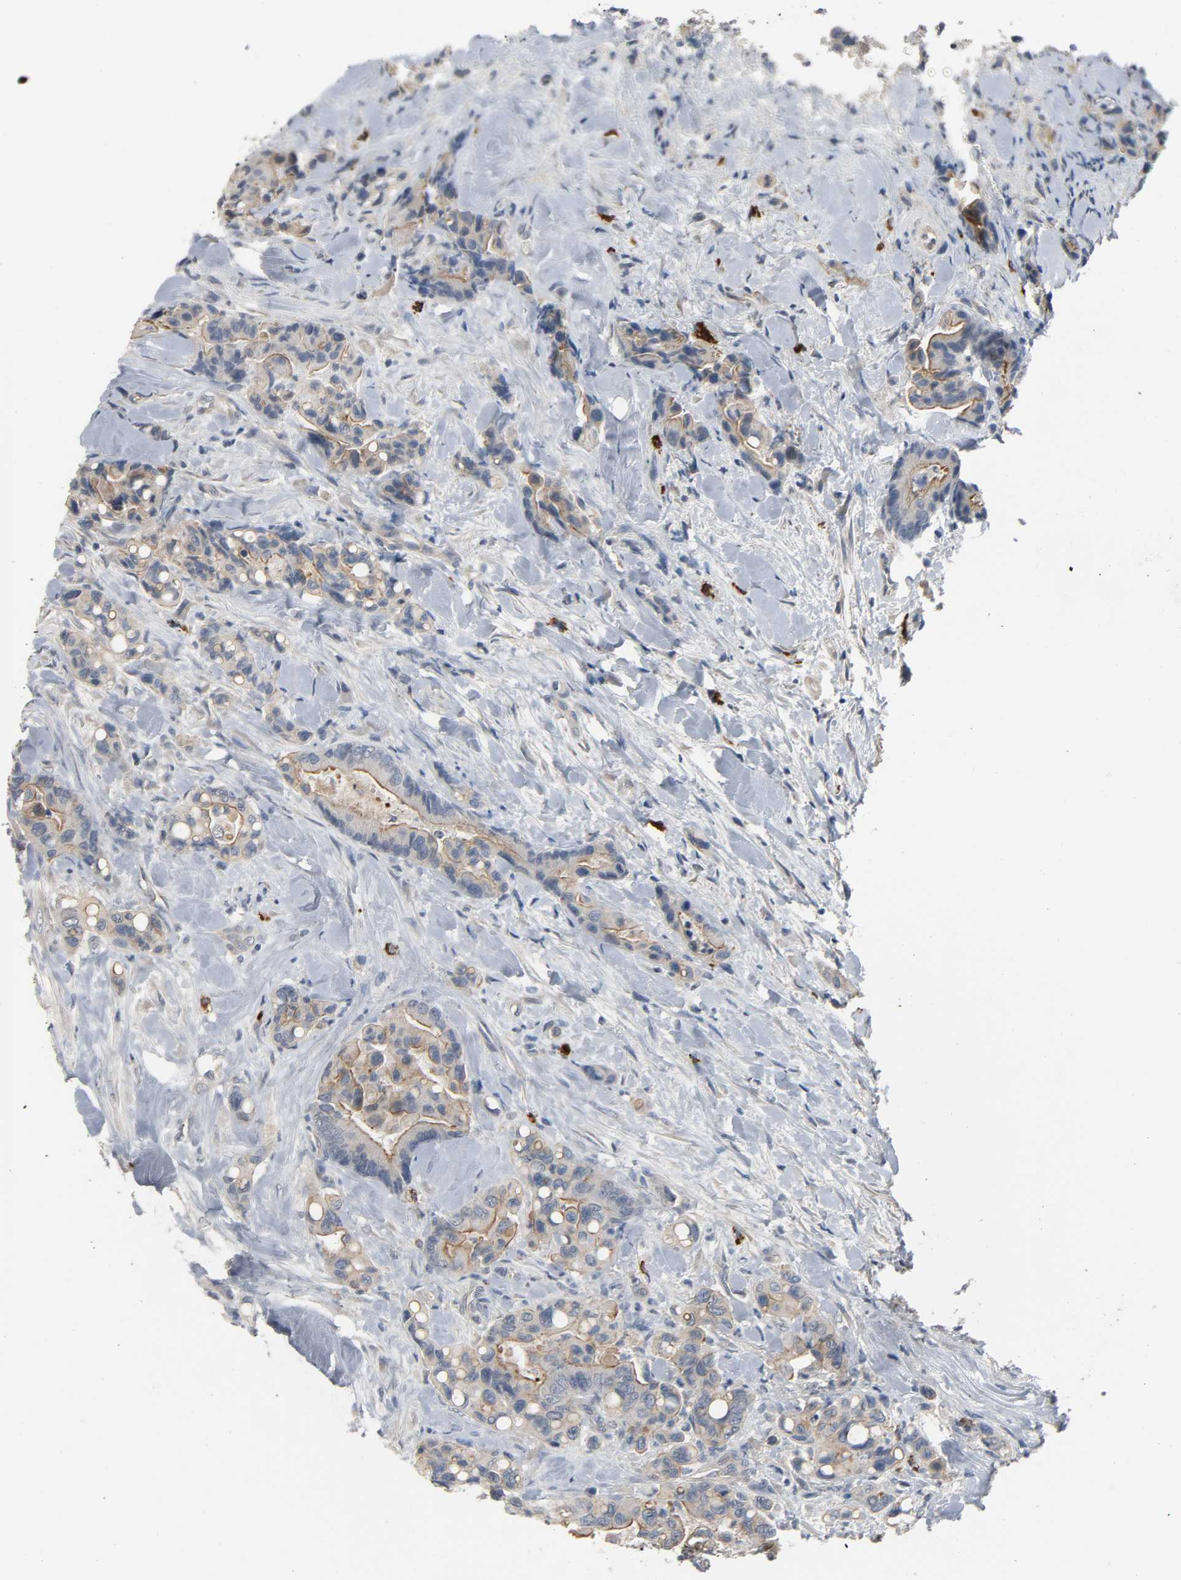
{"staining": {"intensity": "weak", "quantity": ">75%", "location": "cytoplasmic/membranous"}, "tissue": "colorectal cancer", "cell_type": "Tumor cells", "image_type": "cancer", "snomed": [{"axis": "morphology", "description": "Normal tissue, NOS"}, {"axis": "morphology", "description": "Adenocarcinoma, NOS"}, {"axis": "topography", "description": "Colon"}], "caption": "Immunohistochemical staining of human adenocarcinoma (colorectal) exhibits low levels of weak cytoplasmic/membranous protein expression in about >75% of tumor cells. Using DAB (brown) and hematoxylin (blue) stains, captured at high magnification using brightfield microscopy.", "gene": "LIMCH1", "patient": {"sex": "male", "age": 82}}